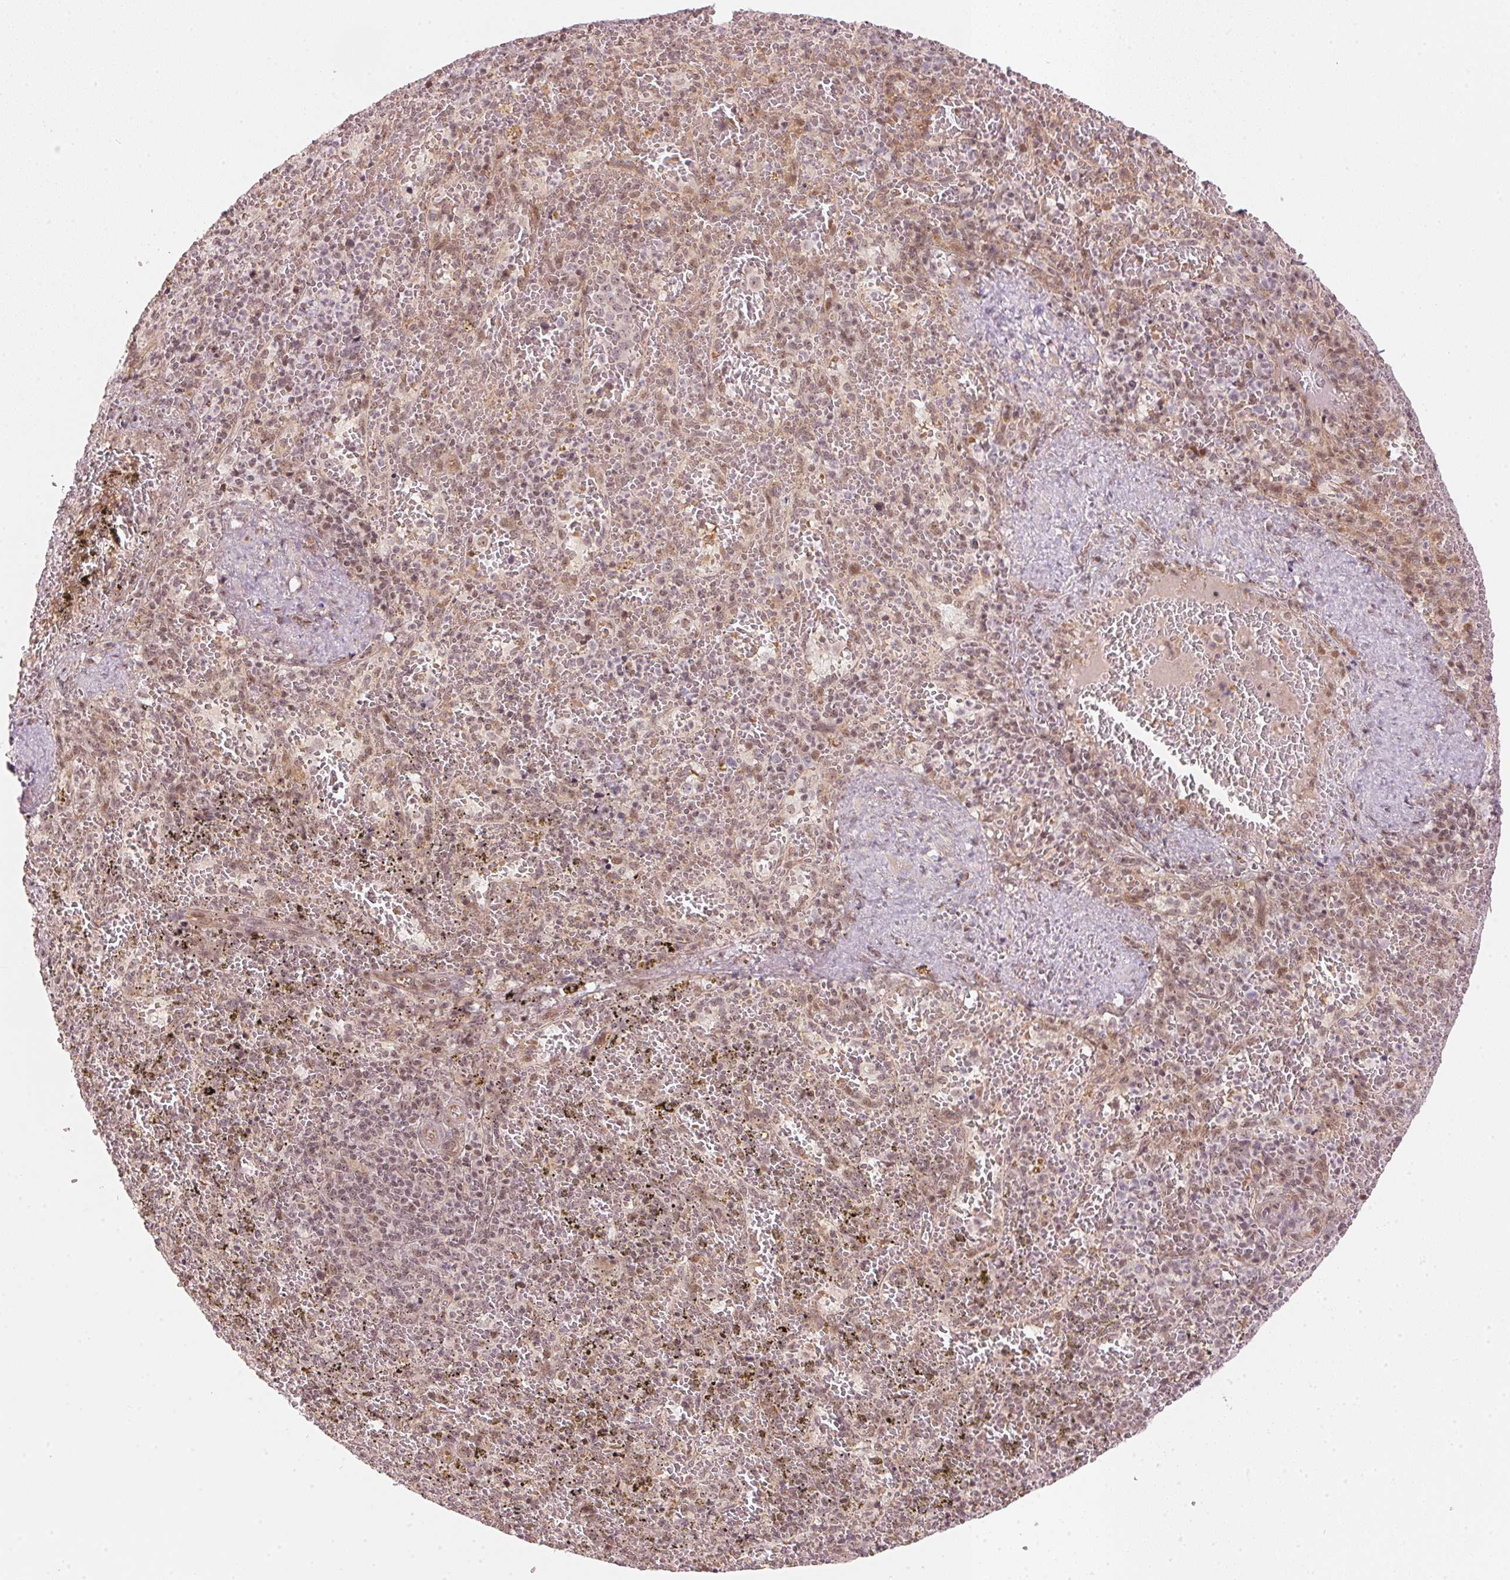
{"staining": {"intensity": "moderate", "quantity": "25%-75%", "location": "nuclear"}, "tissue": "spleen", "cell_type": "Cells in red pulp", "image_type": "normal", "snomed": [{"axis": "morphology", "description": "Normal tissue, NOS"}, {"axis": "topography", "description": "Spleen"}], "caption": "A histopathology image of human spleen stained for a protein reveals moderate nuclear brown staining in cells in red pulp. Immunohistochemistry stains the protein of interest in brown and the nuclei are stained blue.", "gene": "KAT6A", "patient": {"sex": "female", "age": 50}}